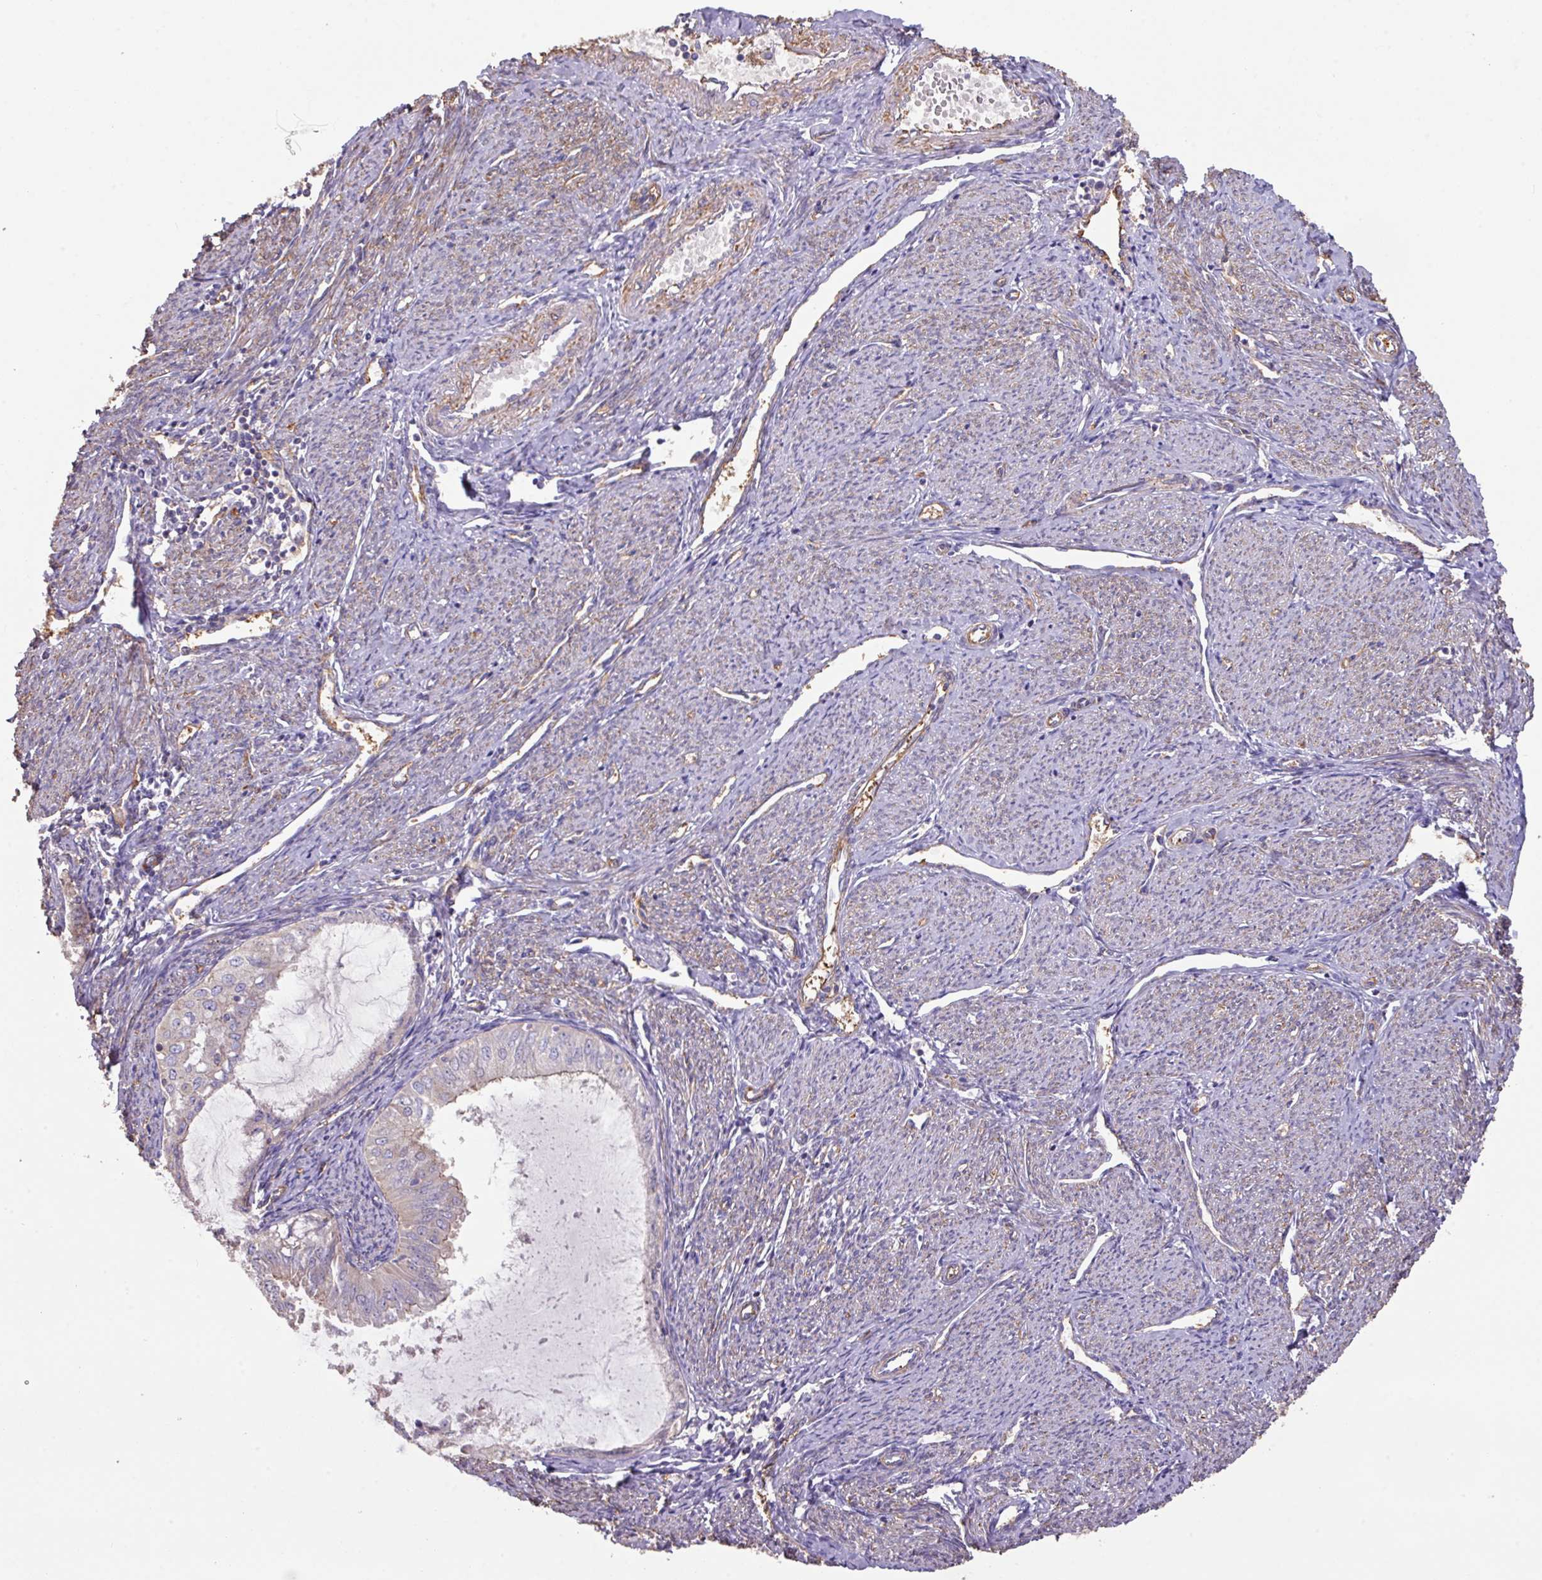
{"staining": {"intensity": "moderate", "quantity": "<25%", "location": "cytoplasmic/membranous"}, "tissue": "endometrial cancer", "cell_type": "Tumor cells", "image_type": "cancer", "snomed": [{"axis": "morphology", "description": "Adenocarcinoma, NOS"}, {"axis": "topography", "description": "Endometrium"}], "caption": "DAB (3,3'-diaminobenzidine) immunohistochemical staining of endometrial cancer (adenocarcinoma) demonstrates moderate cytoplasmic/membranous protein expression in about <25% of tumor cells.", "gene": "CALML4", "patient": {"sex": "female", "age": 70}}